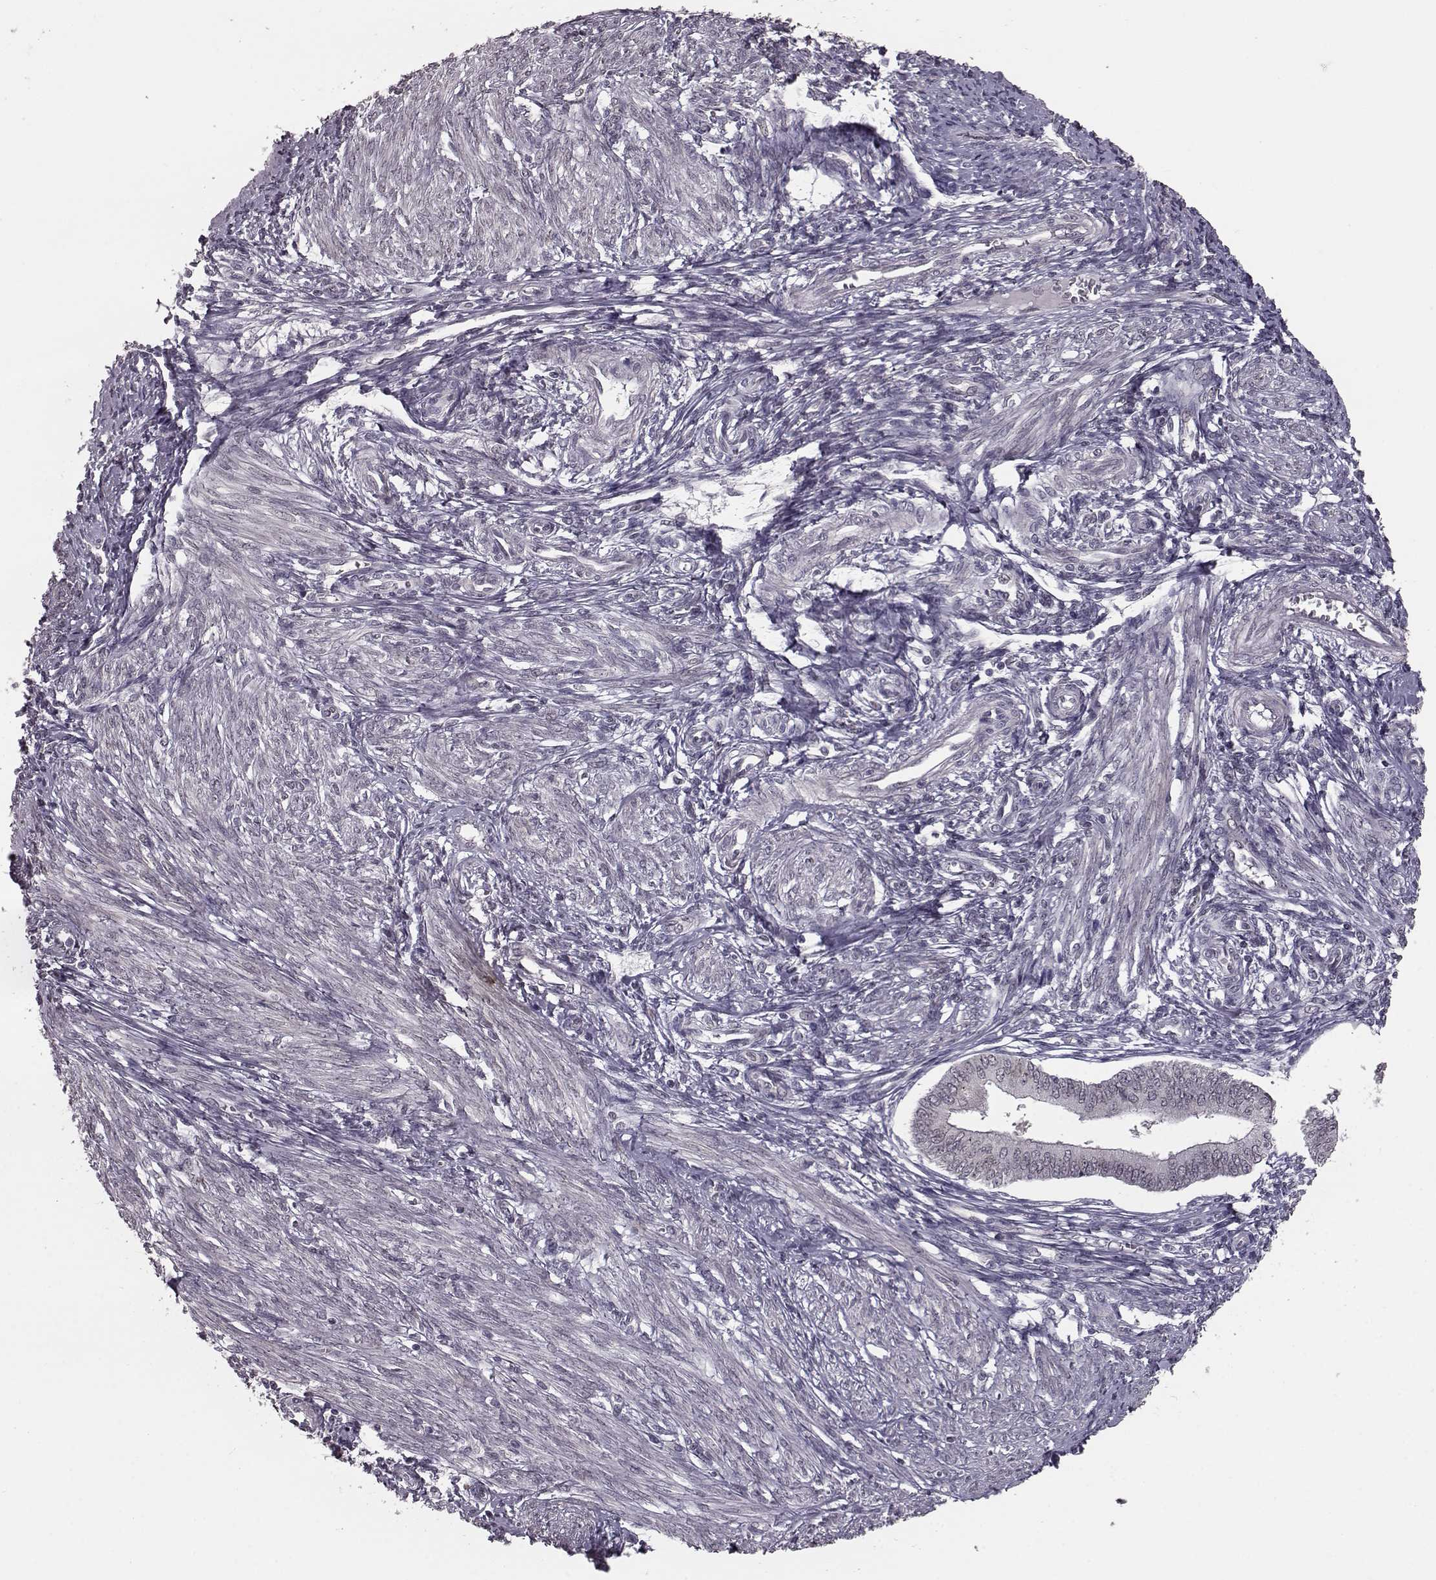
{"staining": {"intensity": "weak", "quantity": "25%-75%", "location": "cytoplasmic/membranous,nuclear"}, "tissue": "endometrium", "cell_type": "Cells in endometrial stroma", "image_type": "normal", "snomed": [{"axis": "morphology", "description": "Normal tissue, NOS"}, {"axis": "topography", "description": "Endometrium"}], "caption": "Endometrium stained with DAB (3,3'-diaminobenzidine) IHC displays low levels of weak cytoplasmic/membranous,nuclear positivity in approximately 25%-75% of cells in endometrial stroma. (IHC, brightfield microscopy, high magnification).", "gene": "NUP37", "patient": {"sex": "female", "age": 42}}